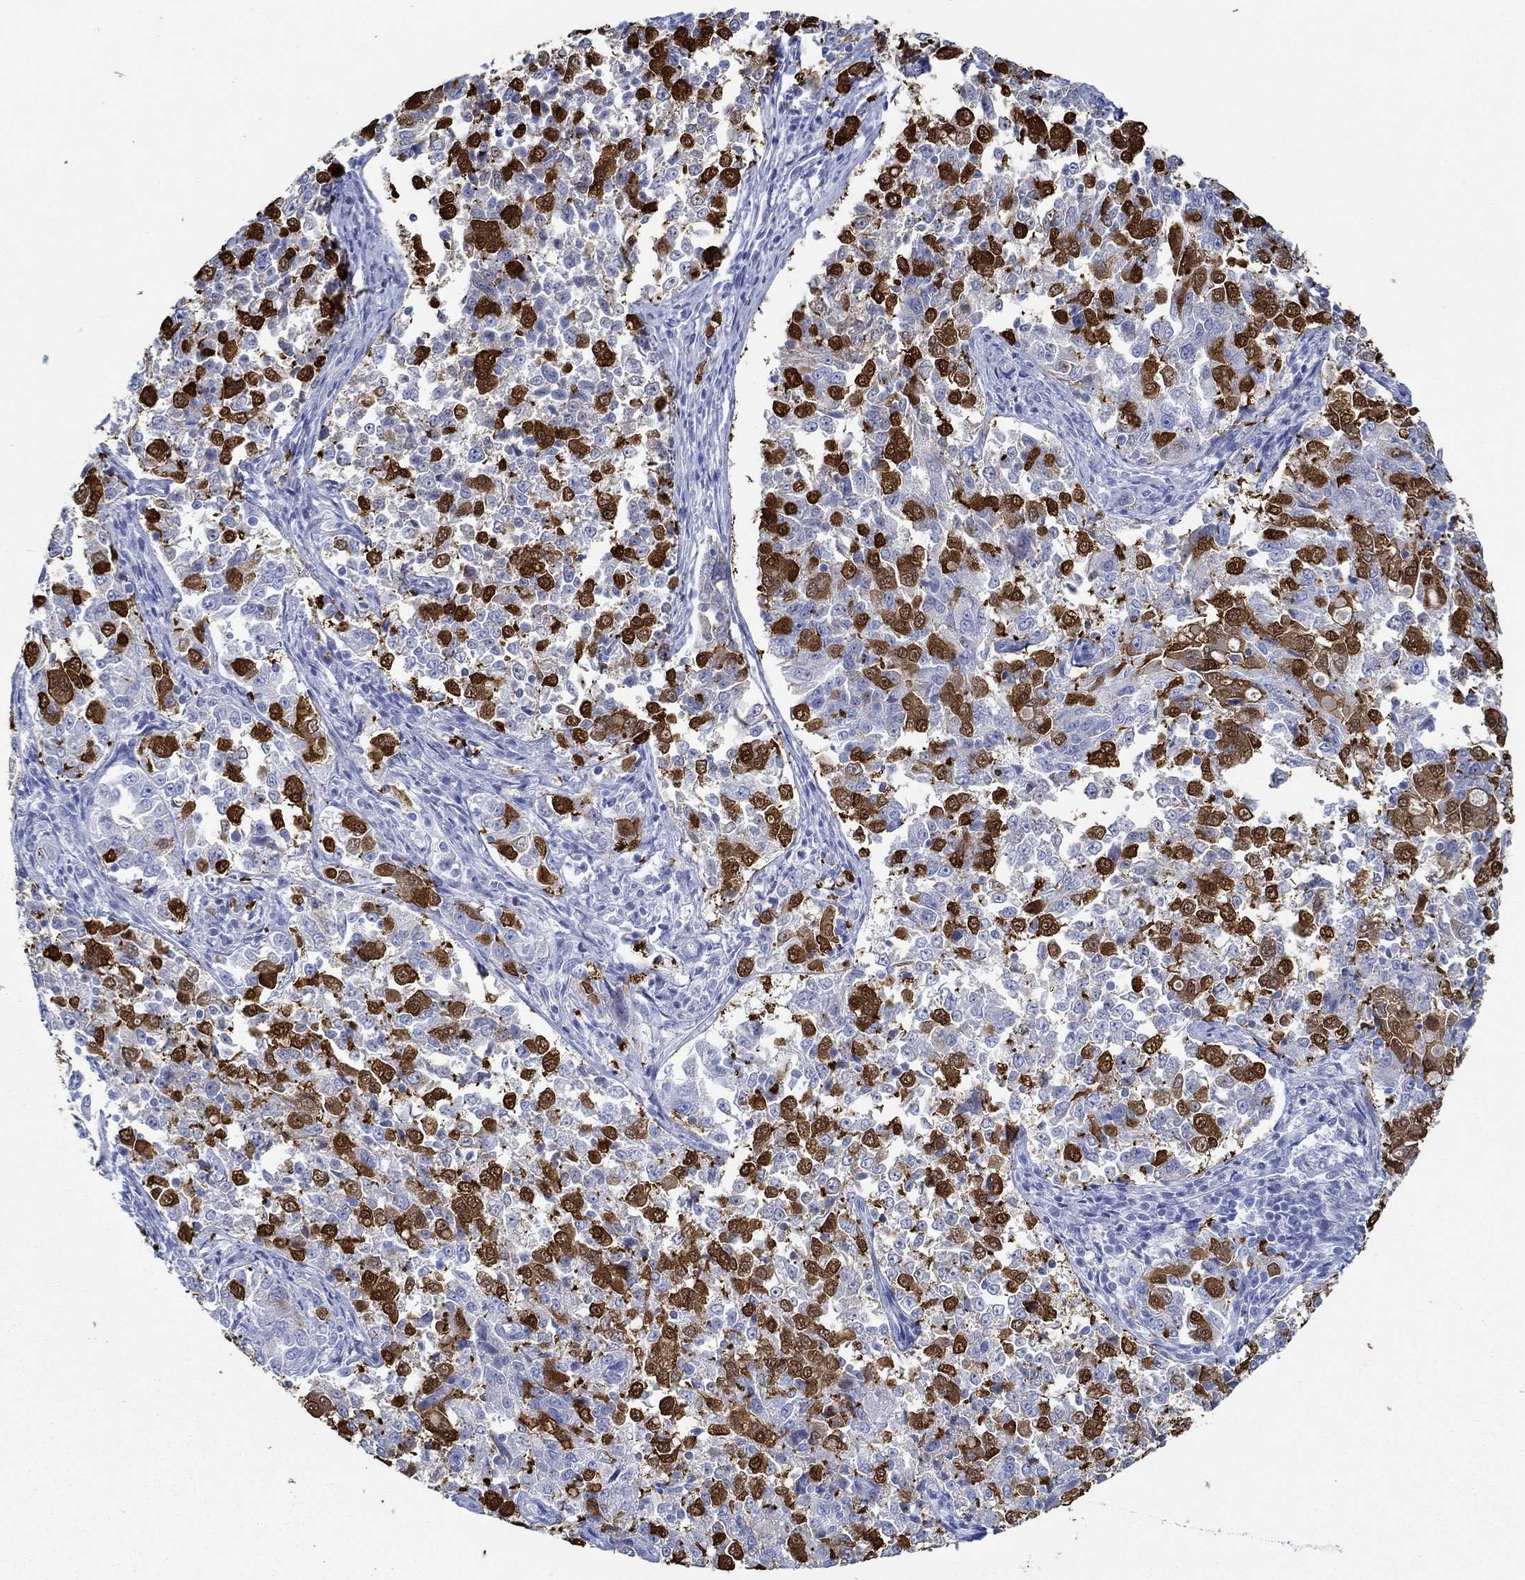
{"staining": {"intensity": "strong", "quantity": "25%-75%", "location": "cytoplasmic/membranous"}, "tissue": "endometrial cancer", "cell_type": "Tumor cells", "image_type": "cancer", "snomed": [{"axis": "morphology", "description": "Adenocarcinoma, NOS"}, {"axis": "topography", "description": "Endometrium"}], "caption": "Protein expression analysis of adenocarcinoma (endometrial) demonstrates strong cytoplasmic/membranous staining in about 25%-75% of tumor cells. The staining is performed using DAB brown chromogen to label protein expression. The nuclei are counter-stained blue using hematoxylin.", "gene": "IGFBP6", "patient": {"sex": "female", "age": 43}}